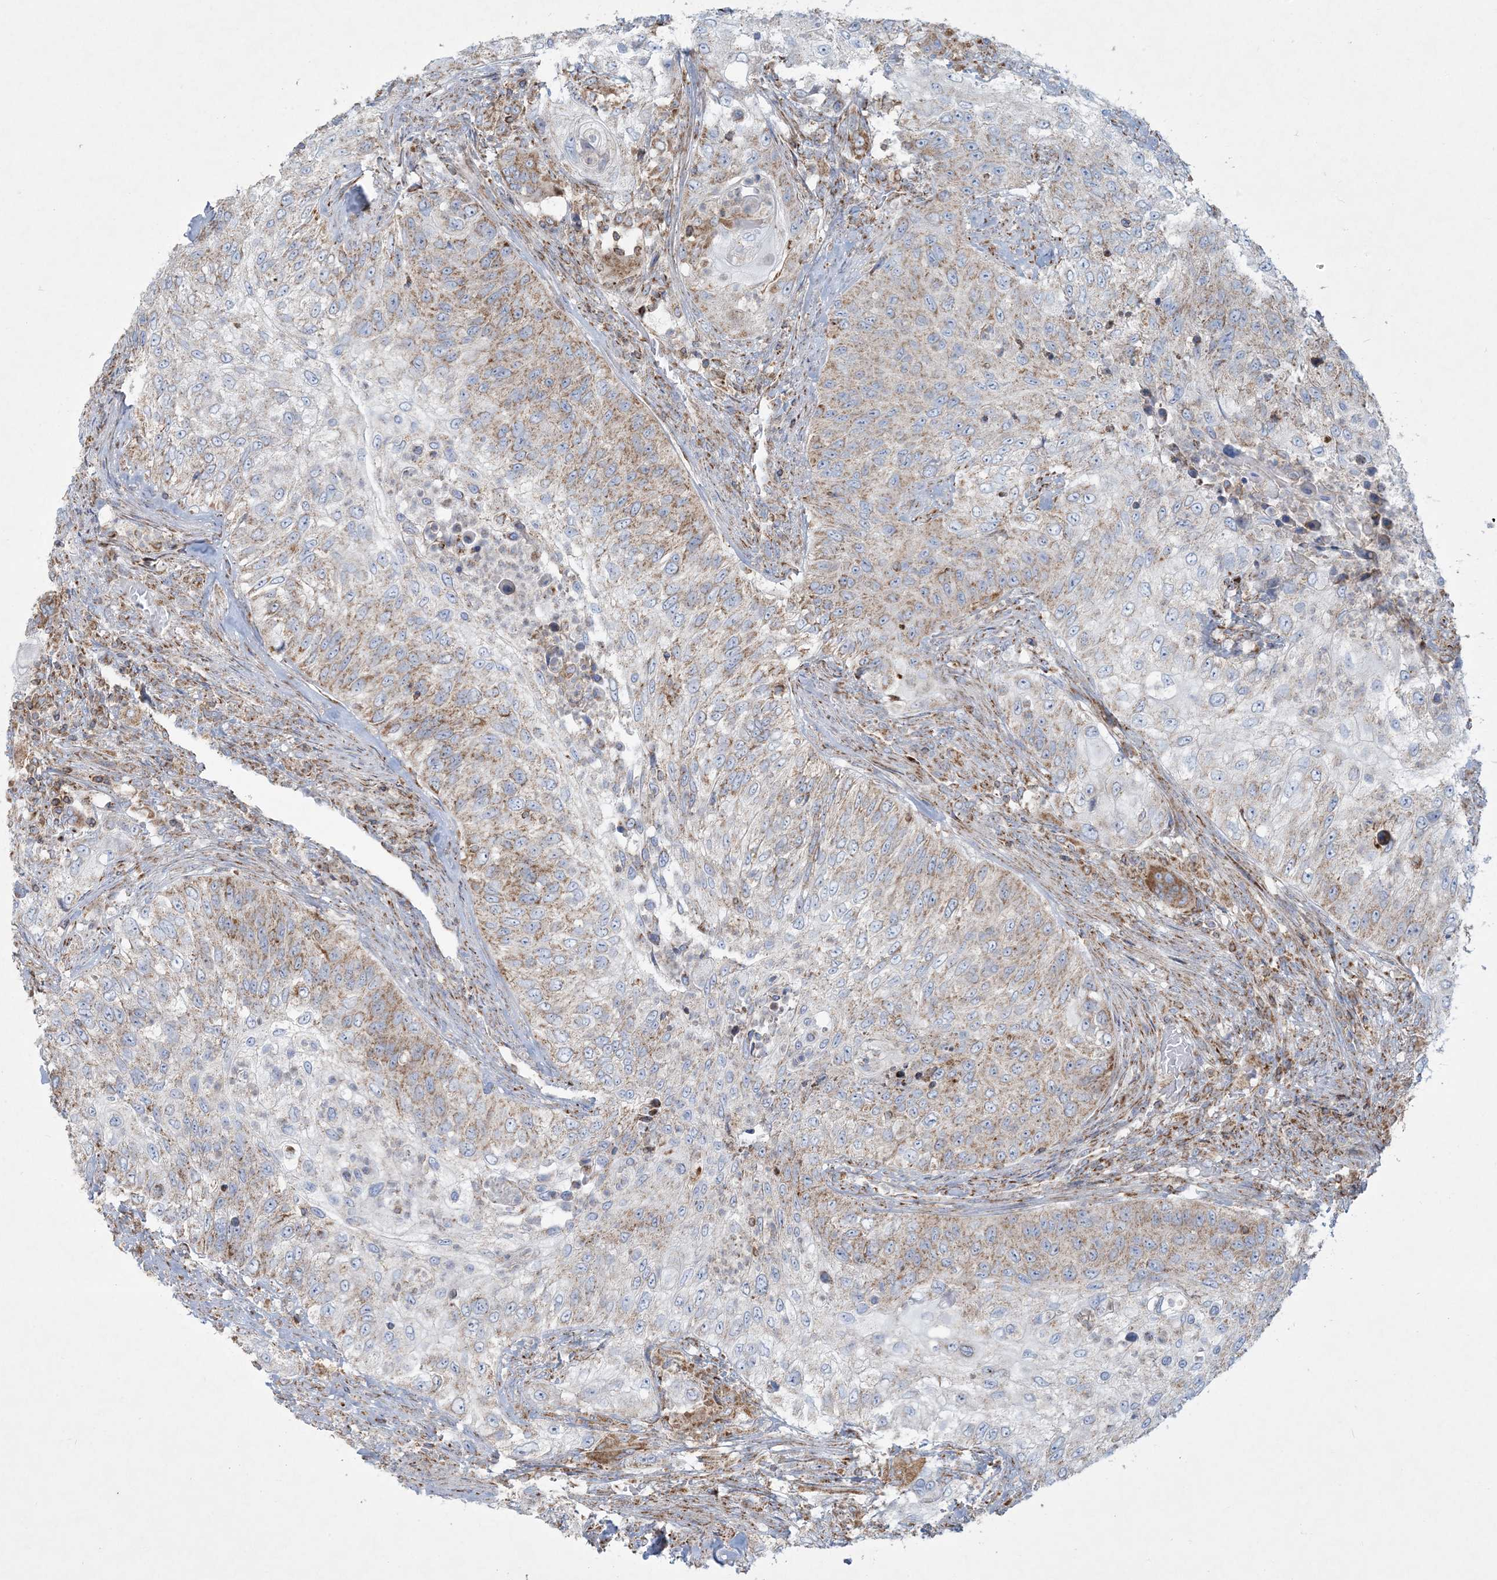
{"staining": {"intensity": "moderate", "quantity": ">75%", "location": "cytoplasmic/membranous"}, "tissue": "urothelial cancer", "cell_type": "Tumor cells", "image_type": "cancer", "snomed": [{"axis": "morphology", "description": "Urothelial carcinoma, High grade"}, {"axis": "topography", "description": "Urinary bladder"}], "caption": "DAB (3,3'-diaminobenzidine) immunohistochemical staining of human urothelial carcinoma (high-grade) demonstrates moderate cytoplasmic/membranous protein positivity in about >75% of tumor cells.", "gene": "BEND4", "patient": {"sex": "female", "age": 60}}